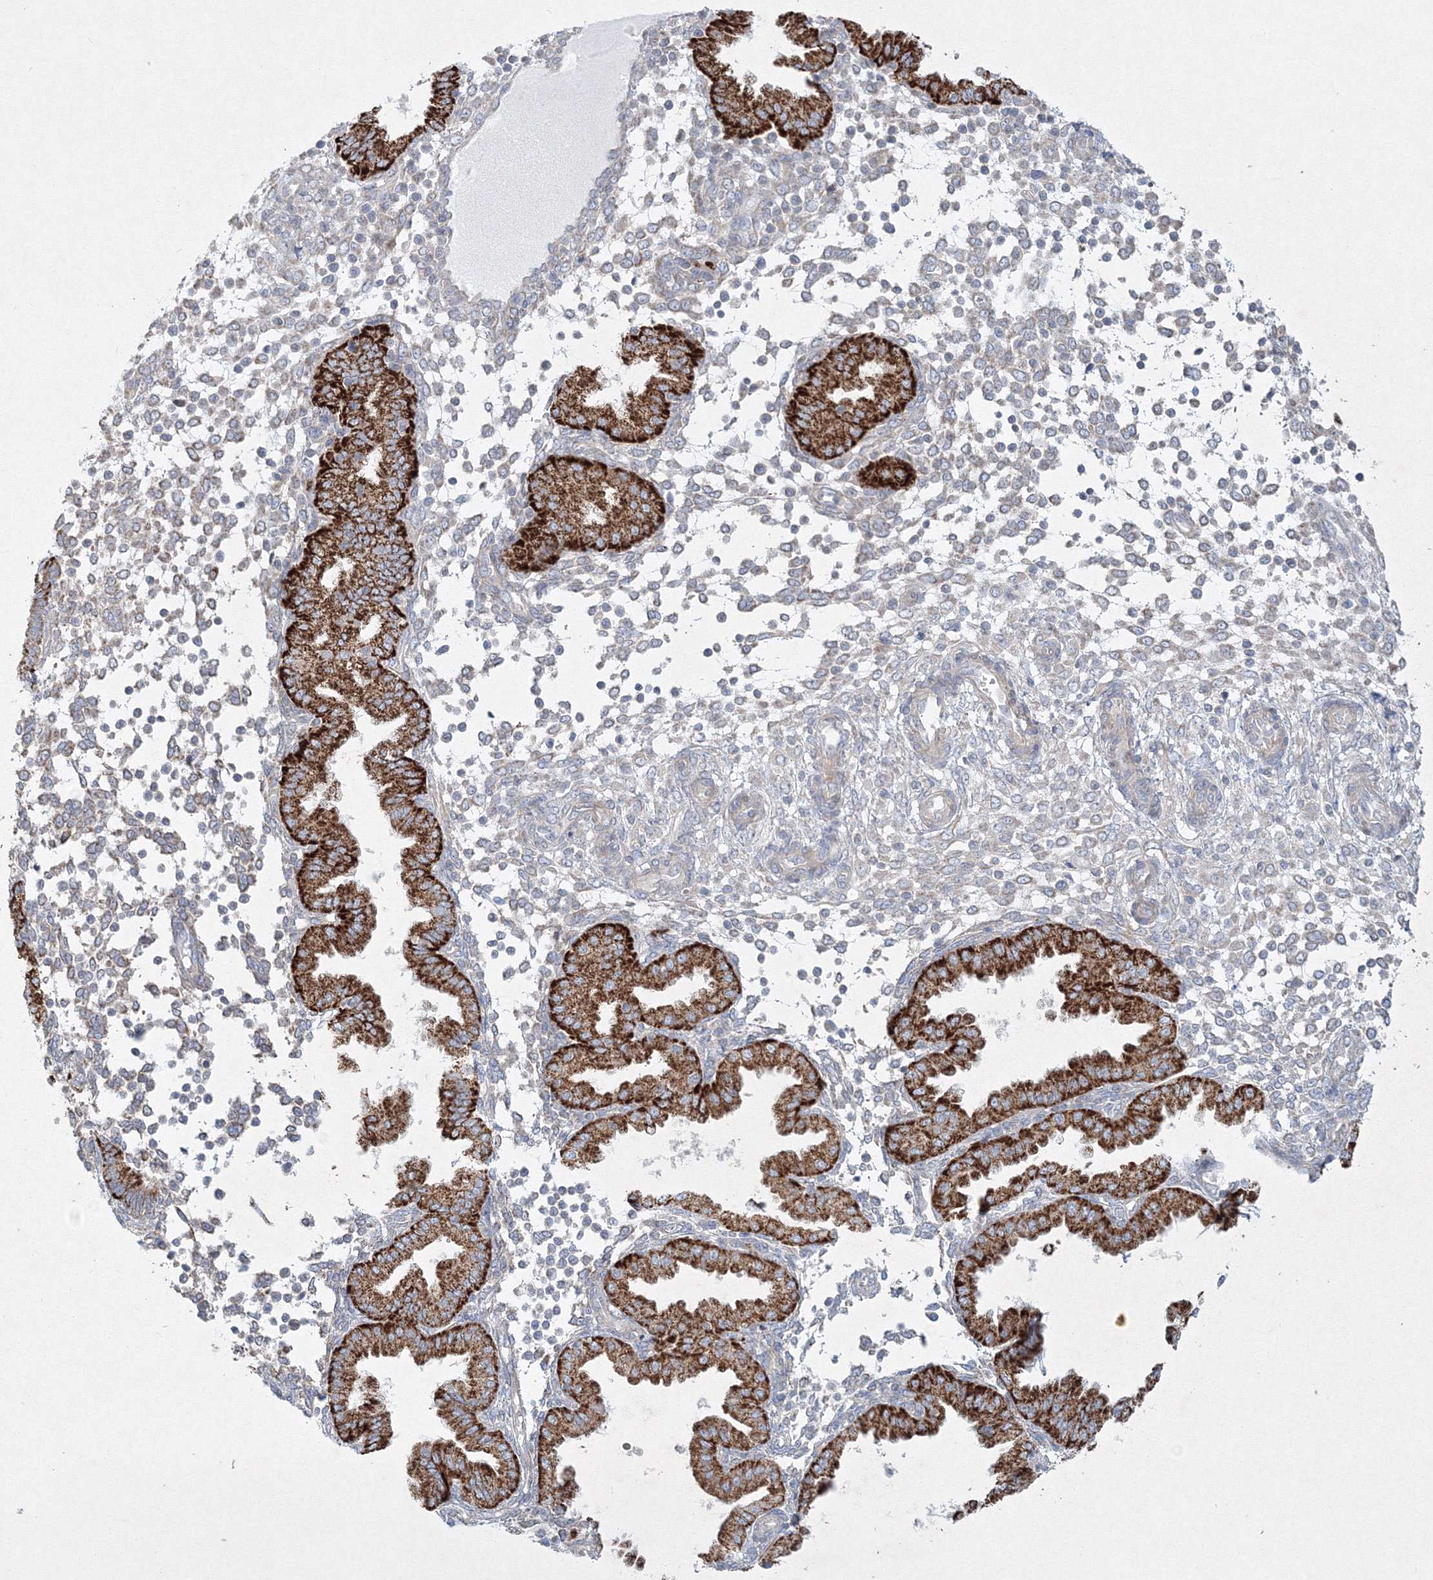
{"staining": {"intensity": "weak", "quantity": "25%-75%", "location": "cytoplasmic/membranous"}, "tissue": "endometrium", "cell_type": "Cells in endometrial stroma", "image_type": "normal", "snomed": [{"axis": "morphology", "description": "Normal tissue, NOS"}, {"axis": "topography", "description": "Endometrium"}], "caption": "Weak cytoplasmic/membranous protein positivity is identified in approximately 25%-75% of cells in endometrial stroma in endometrium.", "gene": "WDR49", "patient": {"sex": "female", "age": 53}}